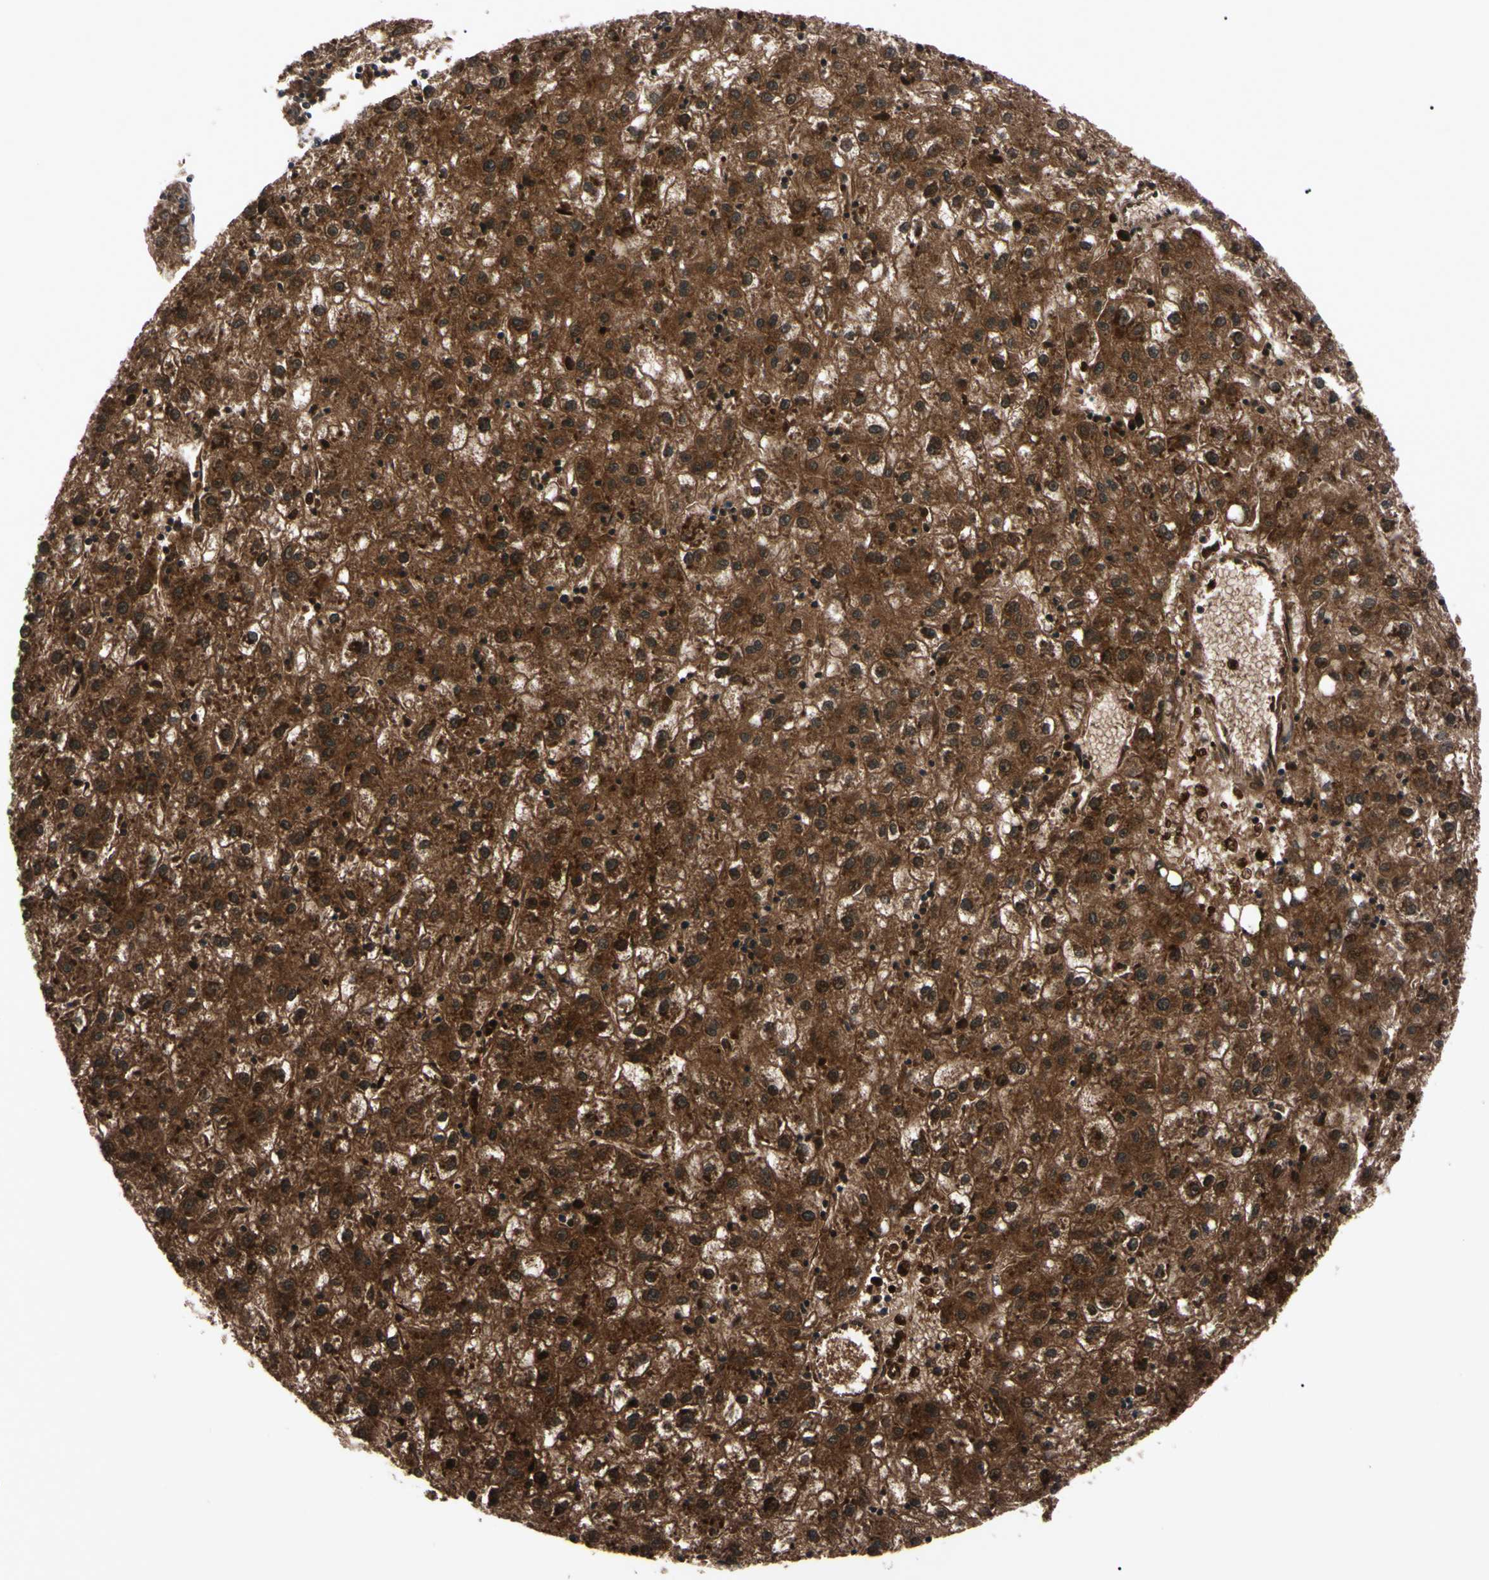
{"staining": {"intensity": "strong", "quantity": ">75%", "location": "cytoplasmic/membranous"}, "tissue": "liver cancer", "cell_type": "Tumor cells", "image_type": "cancer", "snomed": [{"axis": "morphology", "description": "Carcinoma, Hepatocellular, NOS"}, {"axis": "topography", "description": "Liver"}], "caption": "DAB immunohistochemical staining of liver cancer (hepatocellular carcinoma) exhibits strong cytoplasmic/membranous protein expression in about >75% of tumor cells. (DAB IHC, brown staining for protein, blue staining for nuclei).", "gene": "GUCY1B1", "patient": {"sex": "male", "age": 72}}